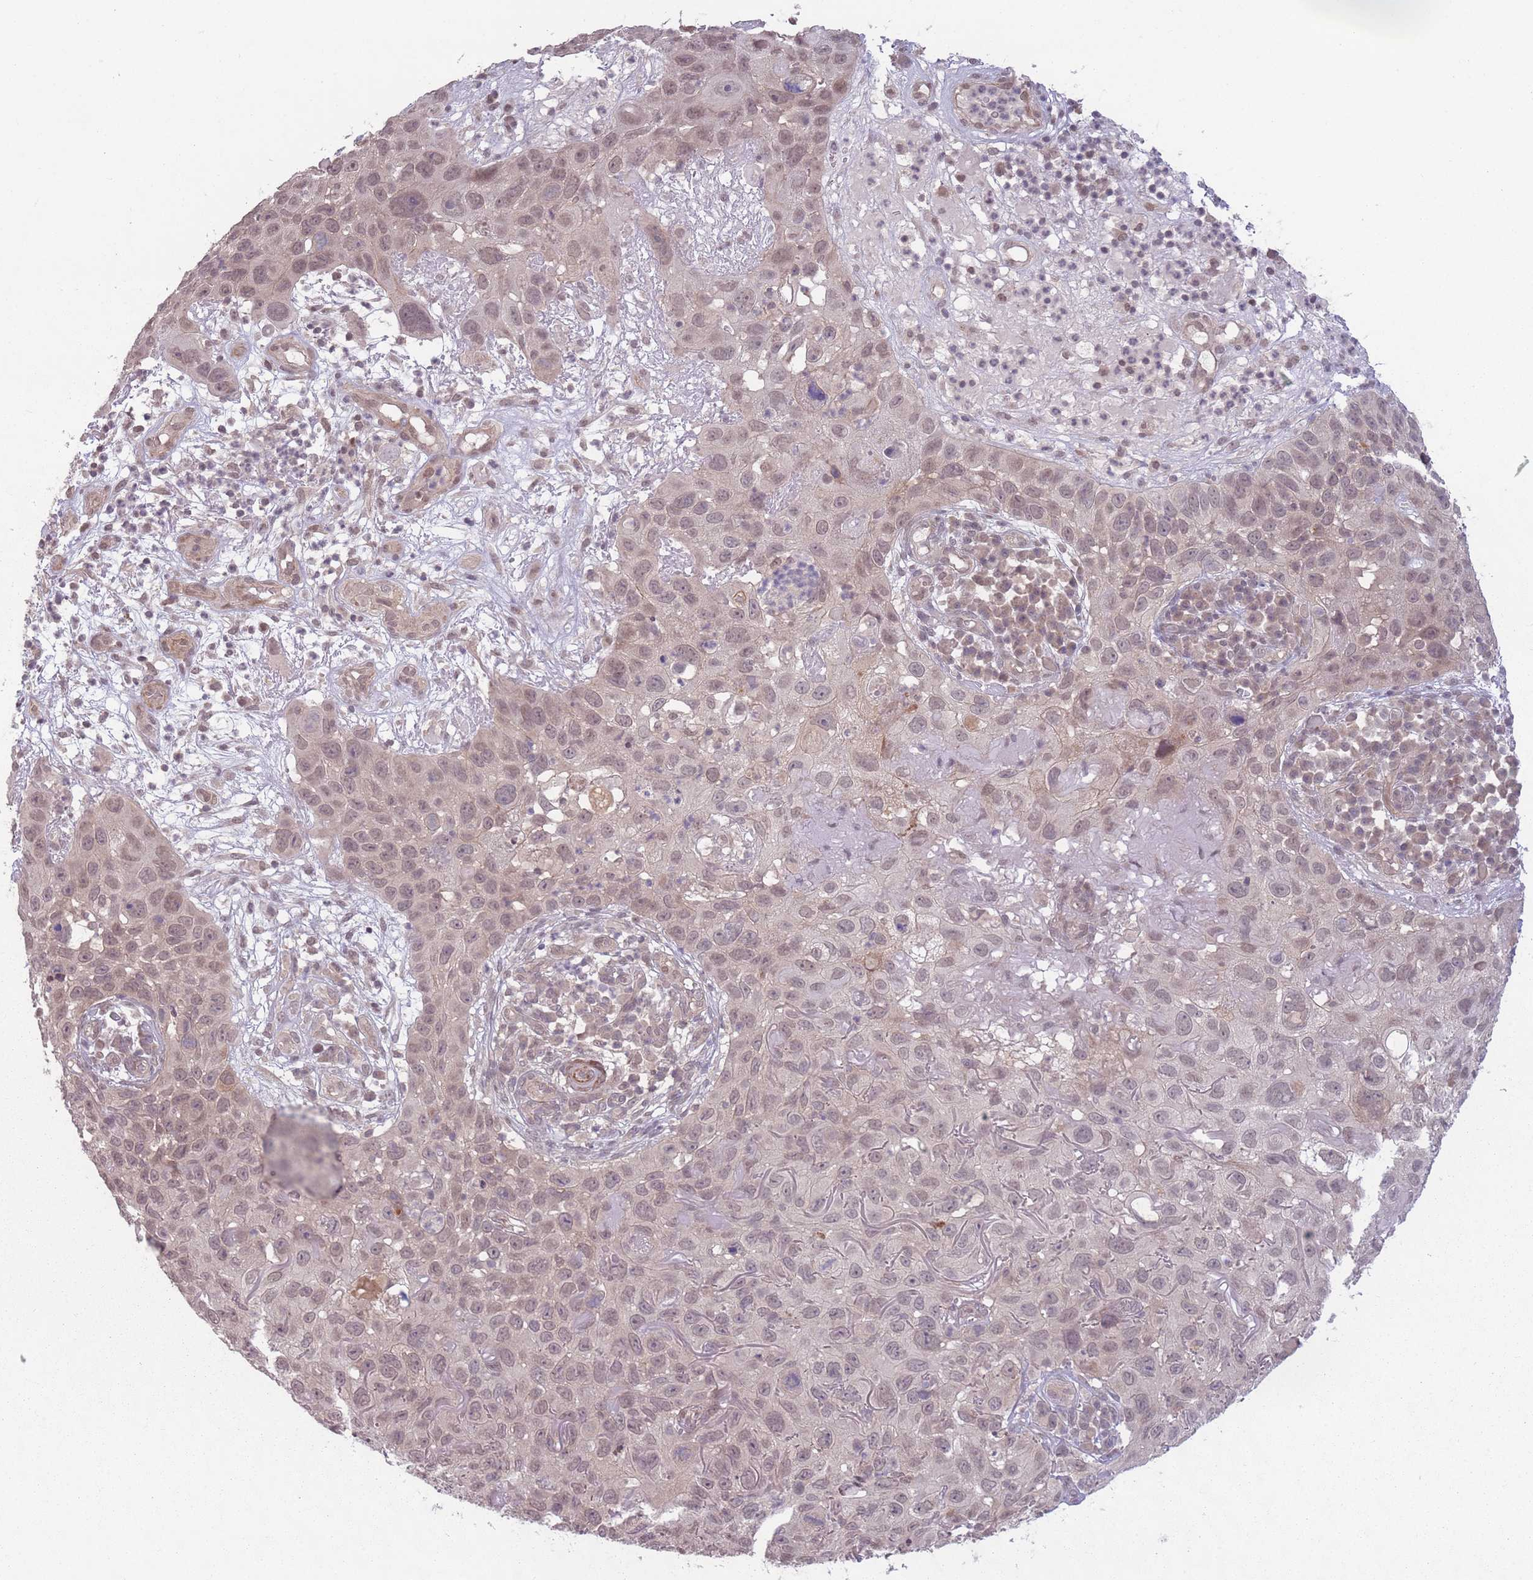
{"staining": {"intensity": "weak", "quantity": "25%-75%", "location": "nuclear"}, "tissue": "skin cancer", "cell_type": "Tumor cells", "image_type": "cancer", "snomed": [{"axis": "morphology", "description": "Squamous cell carcinoma in situ, NOS"}, {"axis": "morphology", "description": "Squamous cell carcinoma, NOS"}, {"axis": "topography", "description": "Skin"}], "caption": "A brown stain highlights weak nuclear staining of a protein in skin cancer (squamous cell carcinoma) tumor cells.", "gene": "CCDC154", "patient": {"sex": "male", "age": 93}}